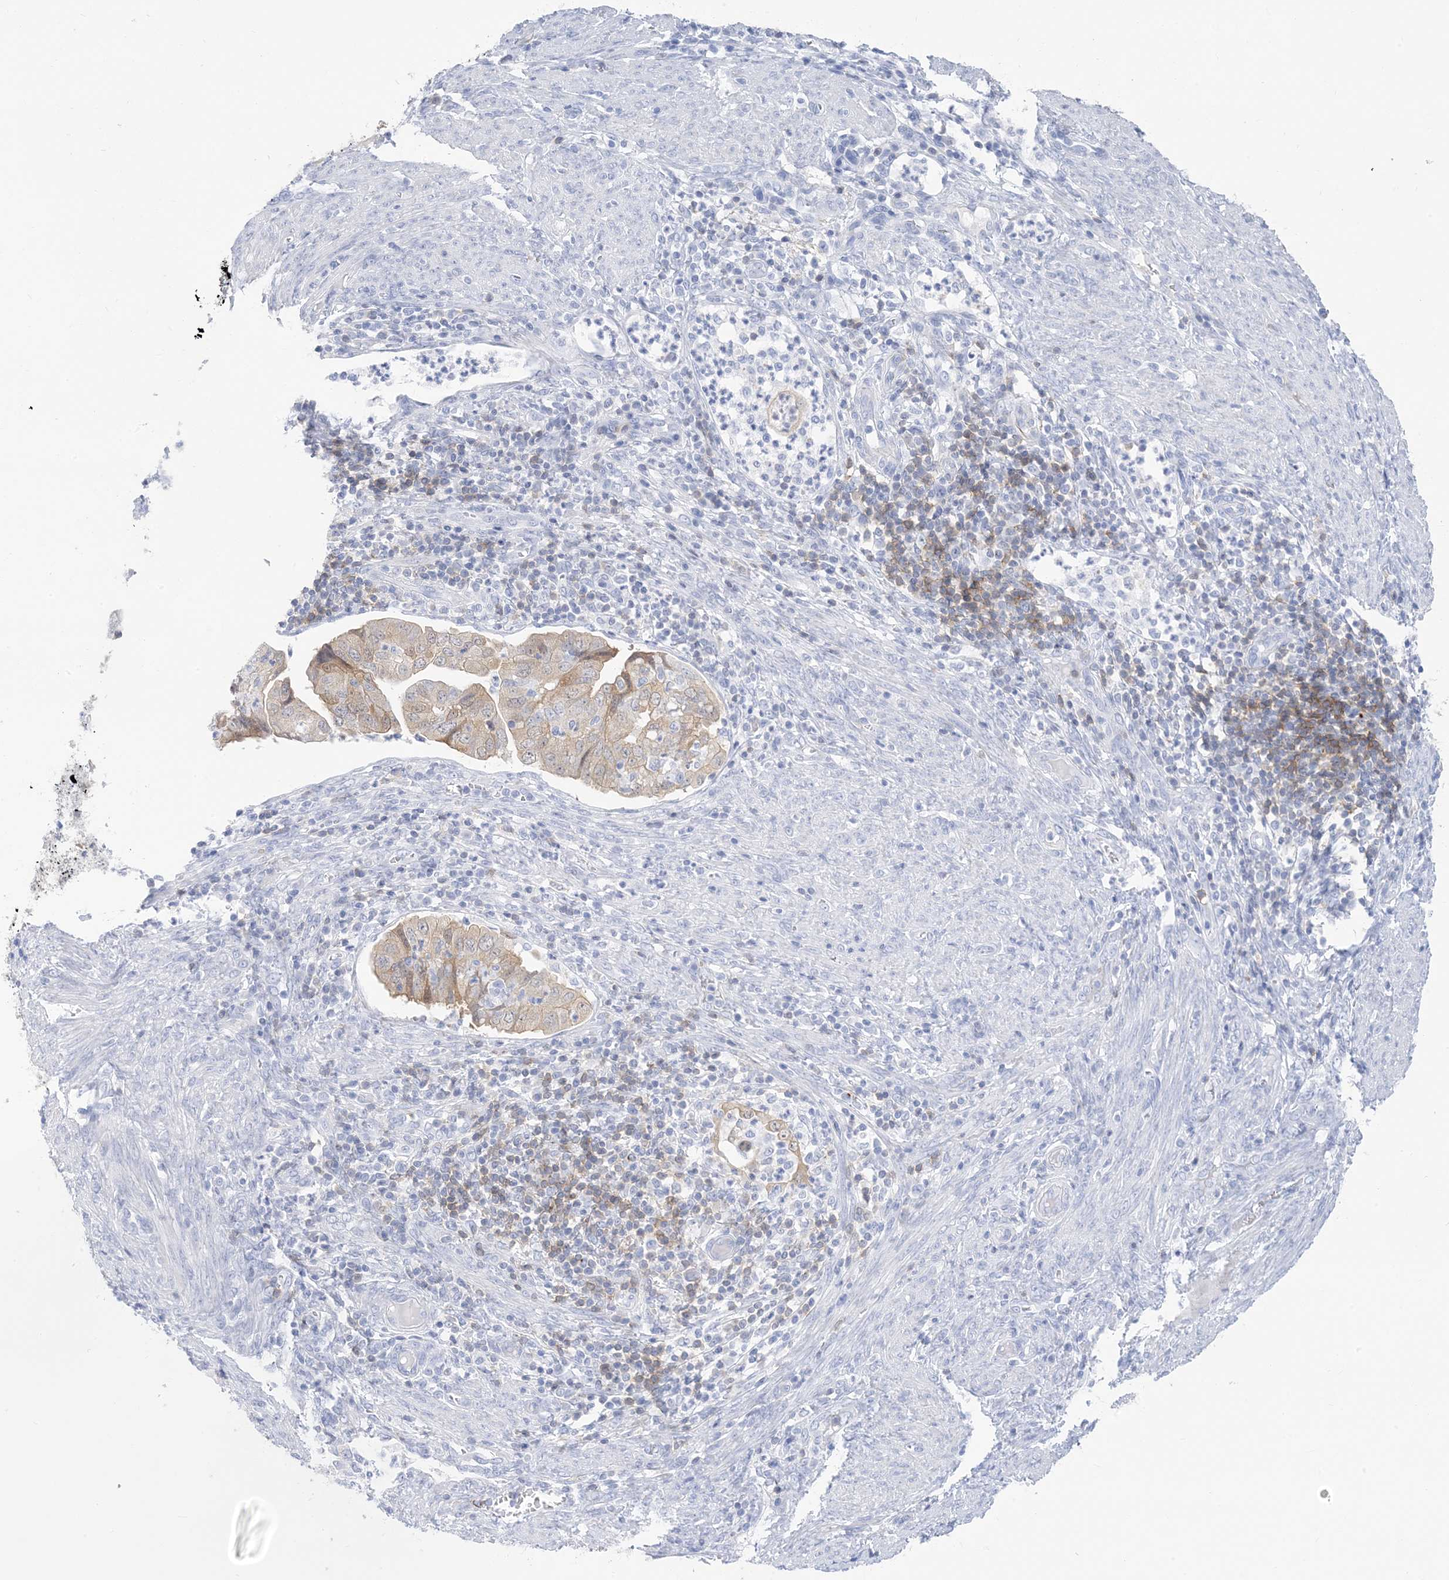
{"staining": {"intensity": "moderate", "quantity": ">75%", "location": "cytoplasmic/membranous"}, "tissue": "endometrial cancer", "cell_type": "Tumor cells", "image_type": "cancer", "snomed": [{"axis": "morphology", "description": "Adenocarcinoma, NOS"}, {"axis": "topography", "description": "Endometrium"}], "caption": "Tumor cells demonstrate medium levels of moderate cytoplasmic/membranous expression in approximately >75% of cells in endometrial adenocarcinoma.", "gene": "SH3YL1", "patient": {"sex": "female", "age": 51}}